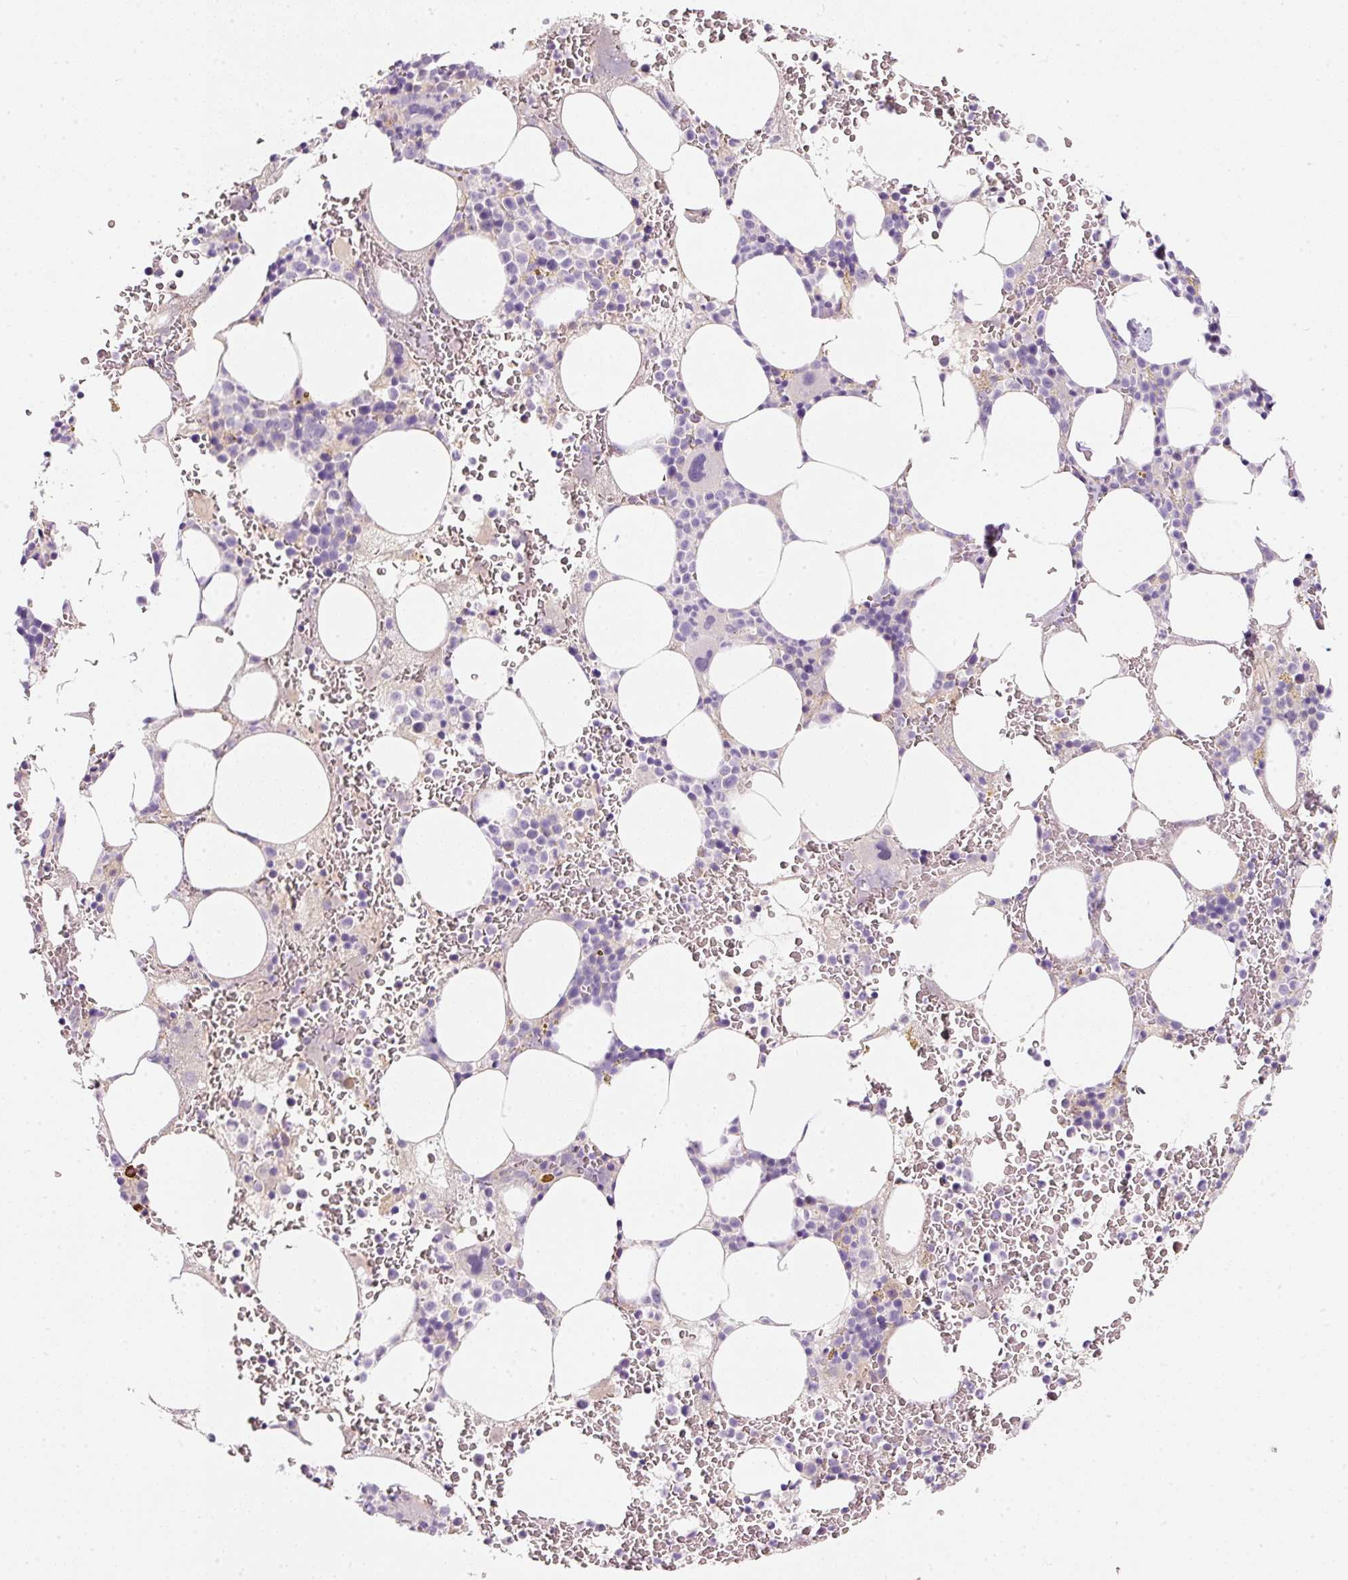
{"staining": {"intensity": "negative", "quantity": "none", "location": "none"}, "tissue": "bone marrow", "cell_type": "Hematopoietic cells", "image_type": "normal", "snomed": [{"axis": "morphology", "description": "Normal tissue, NOS"}, {"axis": "topography", "description": "Bone marrow"}], "caption": "The photomicrograph shows no significant staining in hematopoietic cells of bone marrow. Nuclei are stained in blue.", "gene": "TMEM37", "patient": {"sex": "male", "age": 62}}